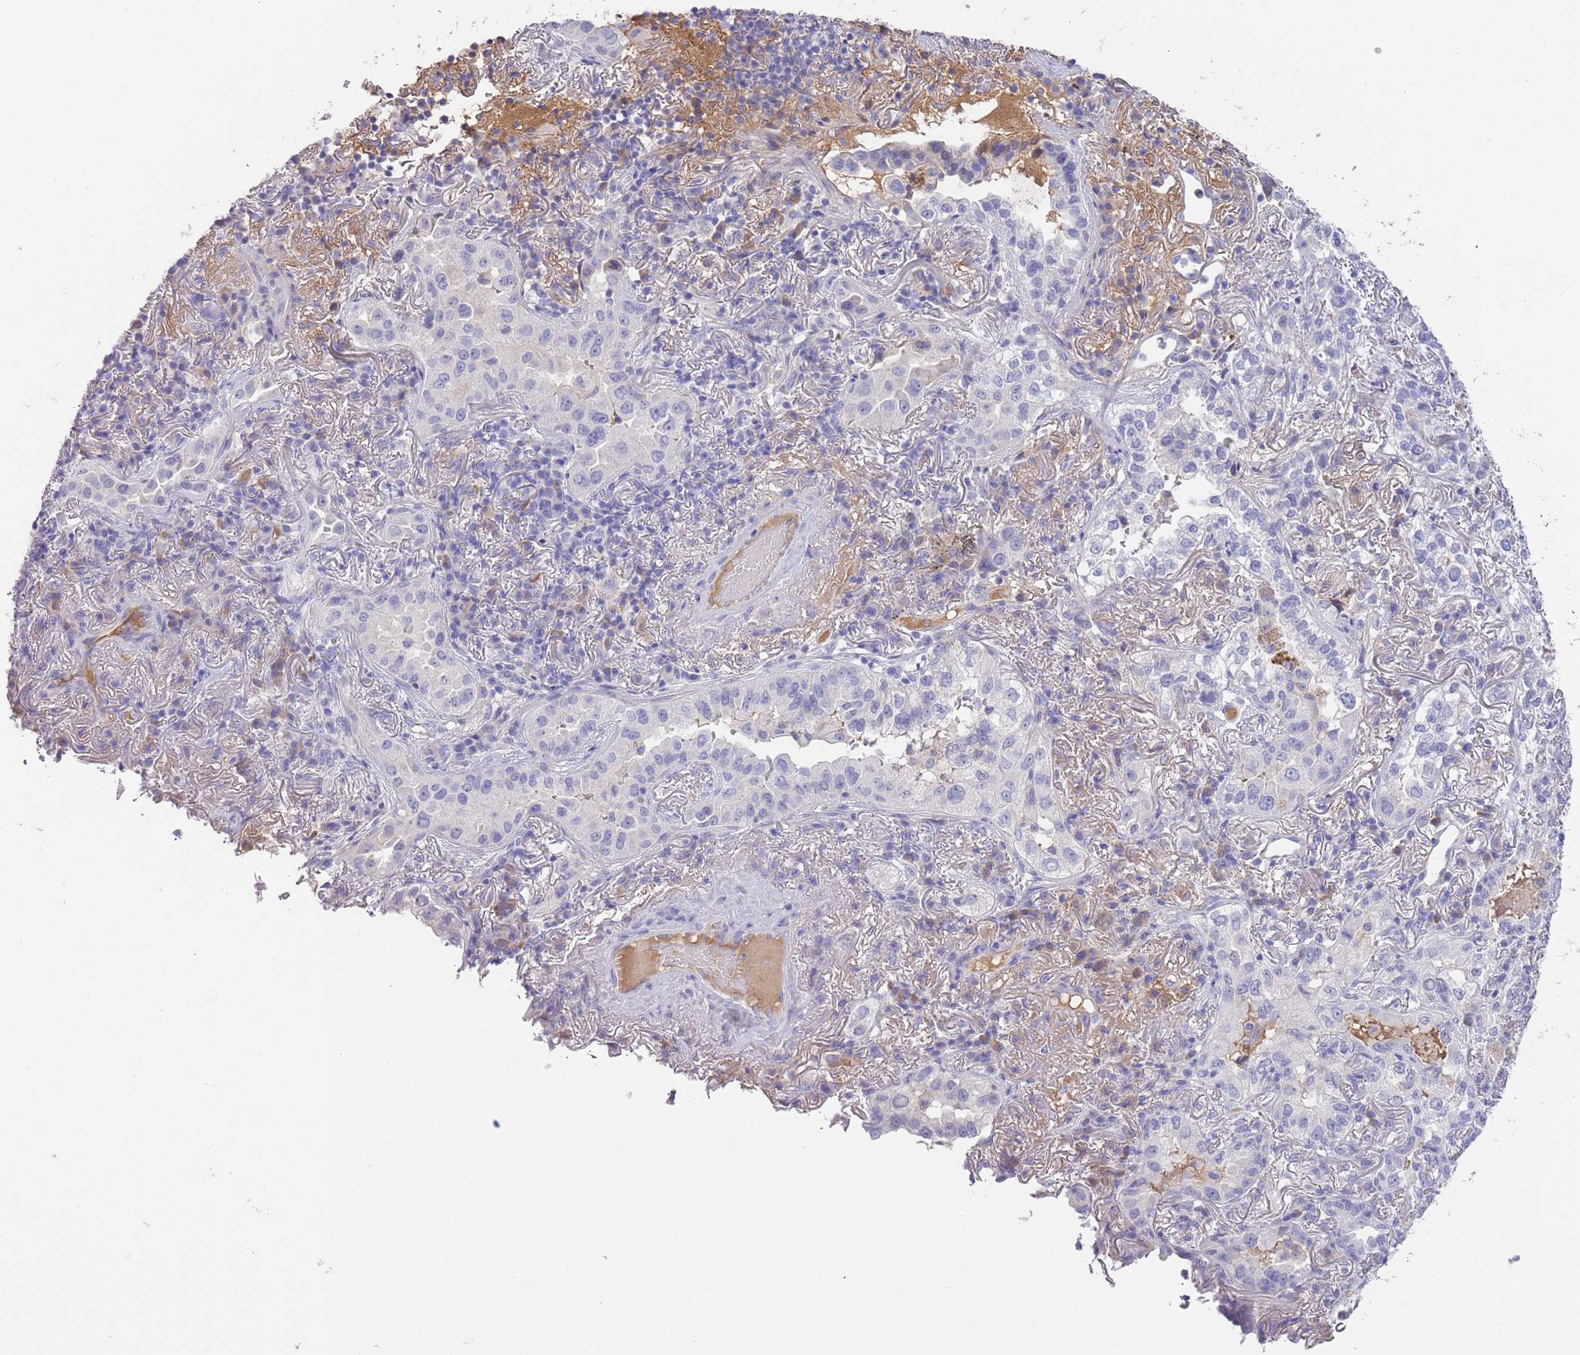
{"staining": {"intensity": "negative", "quantity": "none", "location": "none"}, "tissue": "lung cancer", "cell_type": "Tumor cells", "image_type": "cancer", "snomed": [{"axis": "morphology", "description": "Adenocarcinoma, NOS"}, {"axis": "topography", "description": "Lung"}], "caption": "Protein analysis of lung cancer shows no significant expression in tumor cells.", "gene": "IGFL4", "patient": {"sex": "female", "age": 69}}